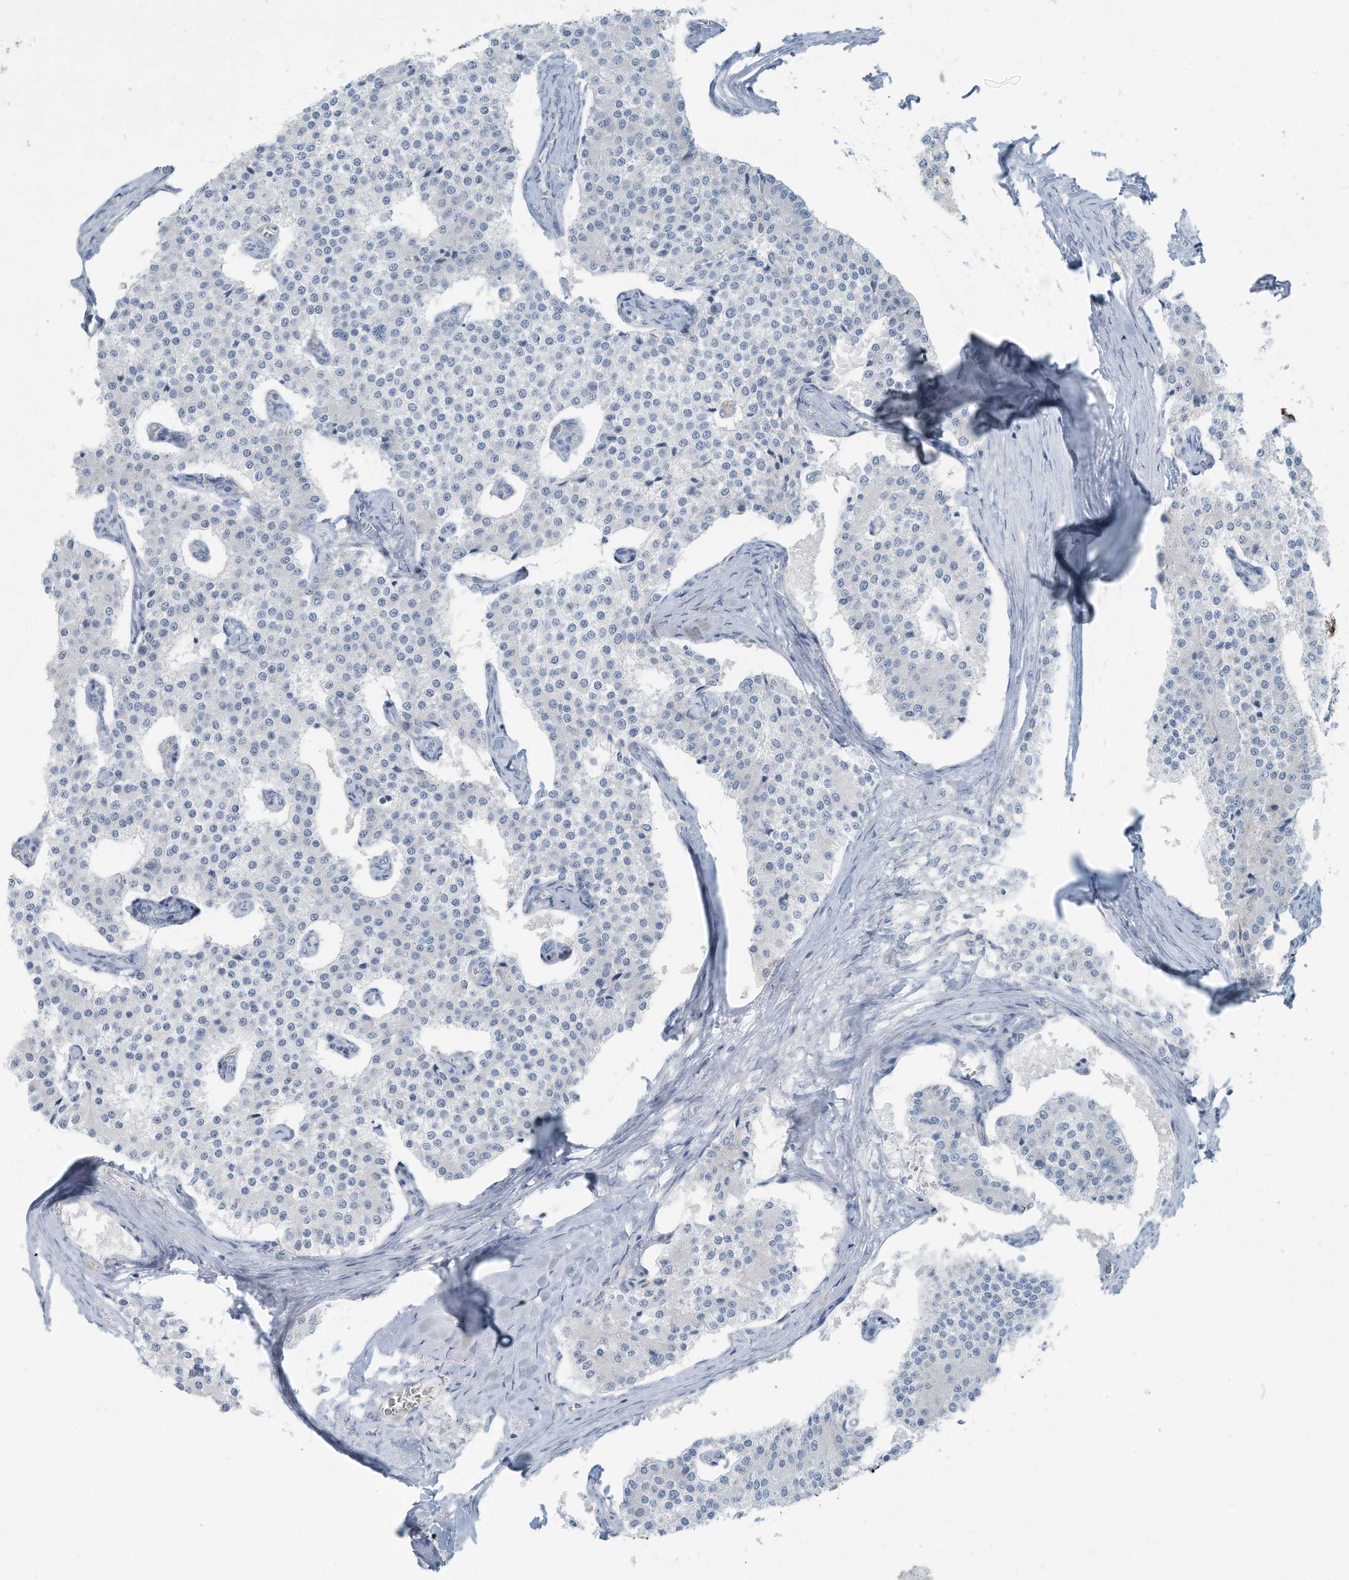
{"staining": {"intensity": "negative", "quantity": "none", "location": "none"}, "tissue": "carcinoid", "cell_type": "Tumor cells", "image_type": "cancer", "snomed": [{"axis": "morphology", "description": "Carcinoid, malignant, NOS"}, {"axis": "topography", "description": "Colon"}], "caption": "Immunohistochemistry micrograph of human carcinoid stained for a protein (brown), which displays no expression in tumor cells.", "gene": "ERI2", "patient": {"sex": "female", "age": 52}}